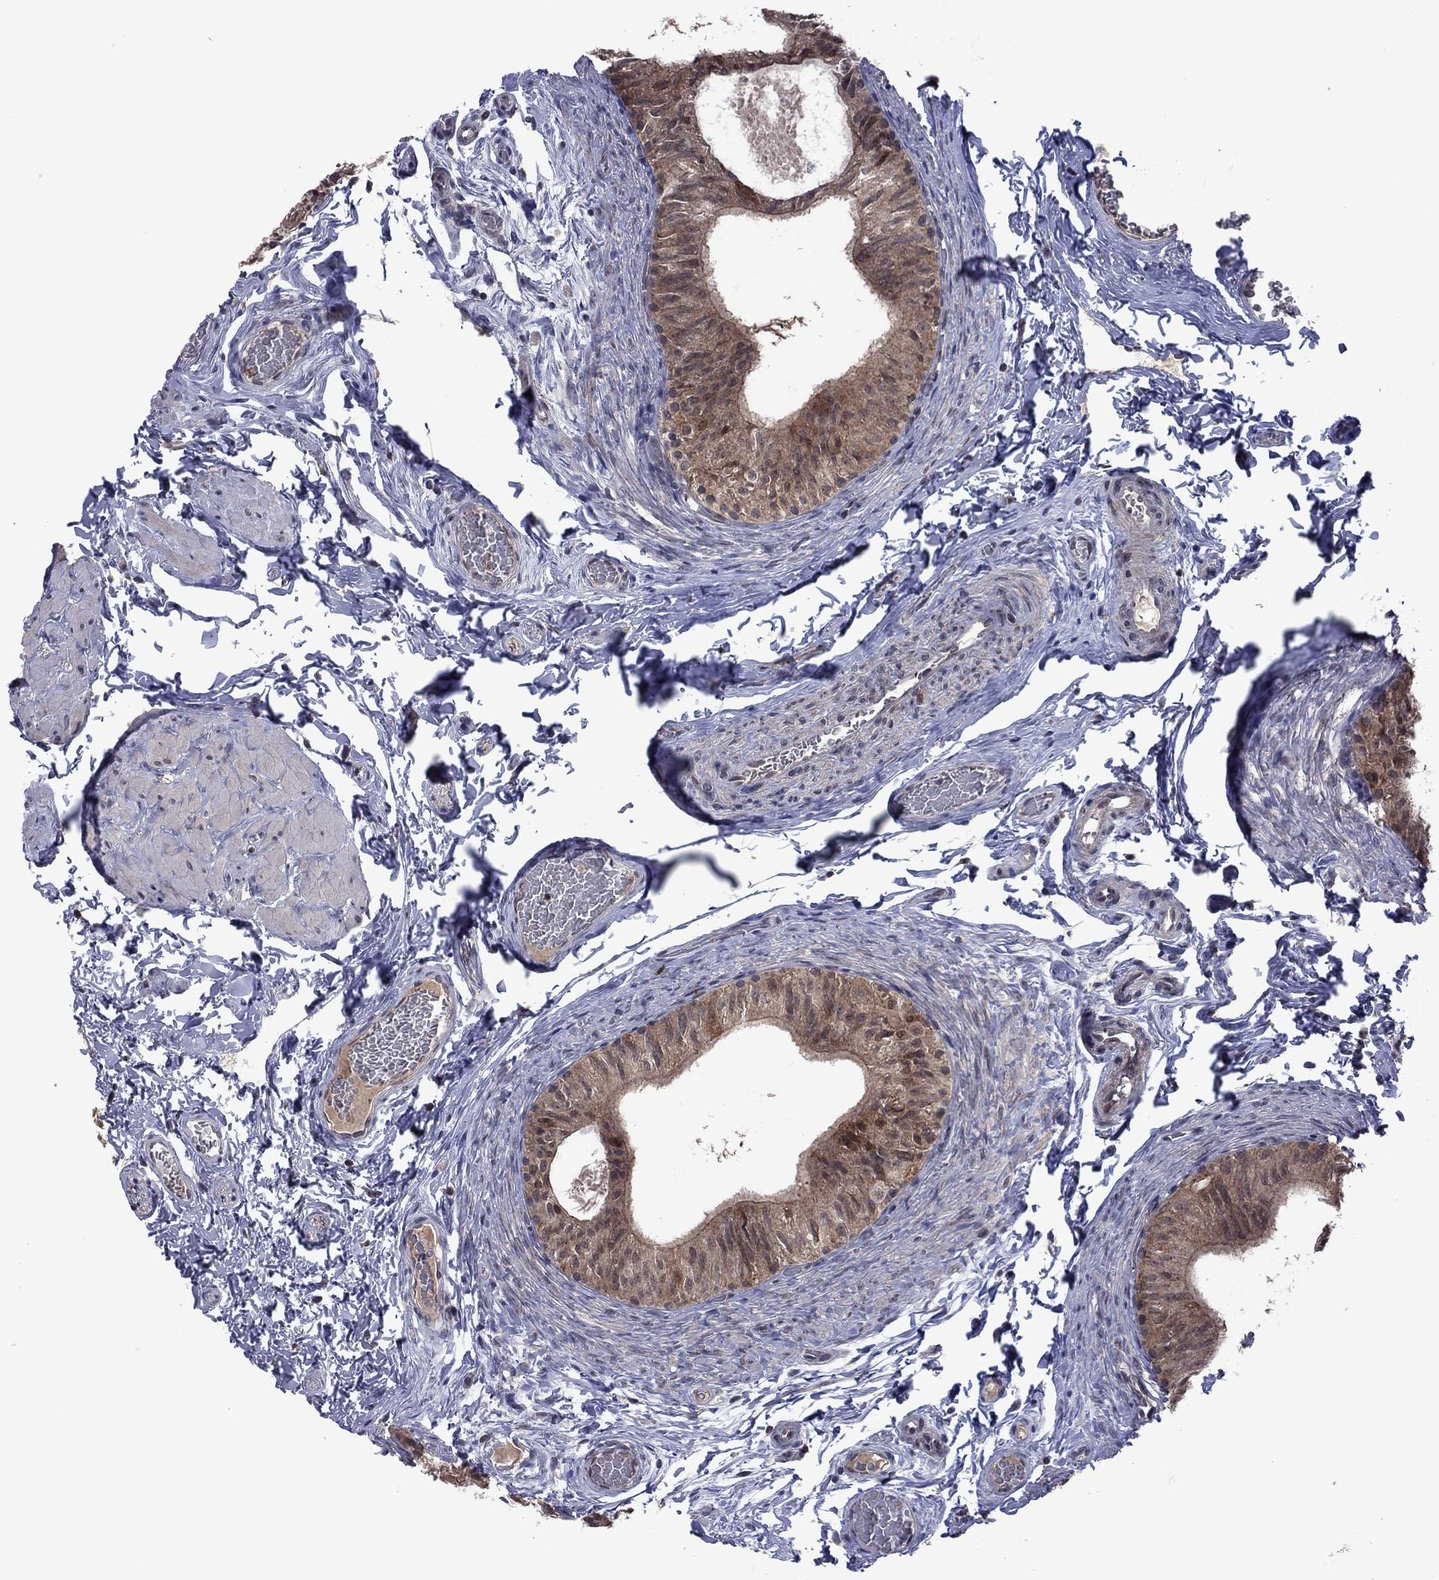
{"staining": {"intensity": "moderate", "quantity": ">75%", "location": "cytoplasmic/membranous"}, "tissue": "epididymis", "cell_type": "Glandular cells", "image_type": "normal", "snomed": [{"axis": "morphology", "description": "Normal tissue, NOS"}, {"axis": "topography", "description": "Epididymis"}, {"axis": "topography", "description": "Vas deferens"}], "caption": "The micrograph demonstrates immunohistochemical staining of unremarkable epididymis. There is moderate cytoplasmic/membranous positivity is appreciated in approximately >75% of glandular cells.", "gene": "GPAA1", "patient": {"sex": "male", "age": 23}}